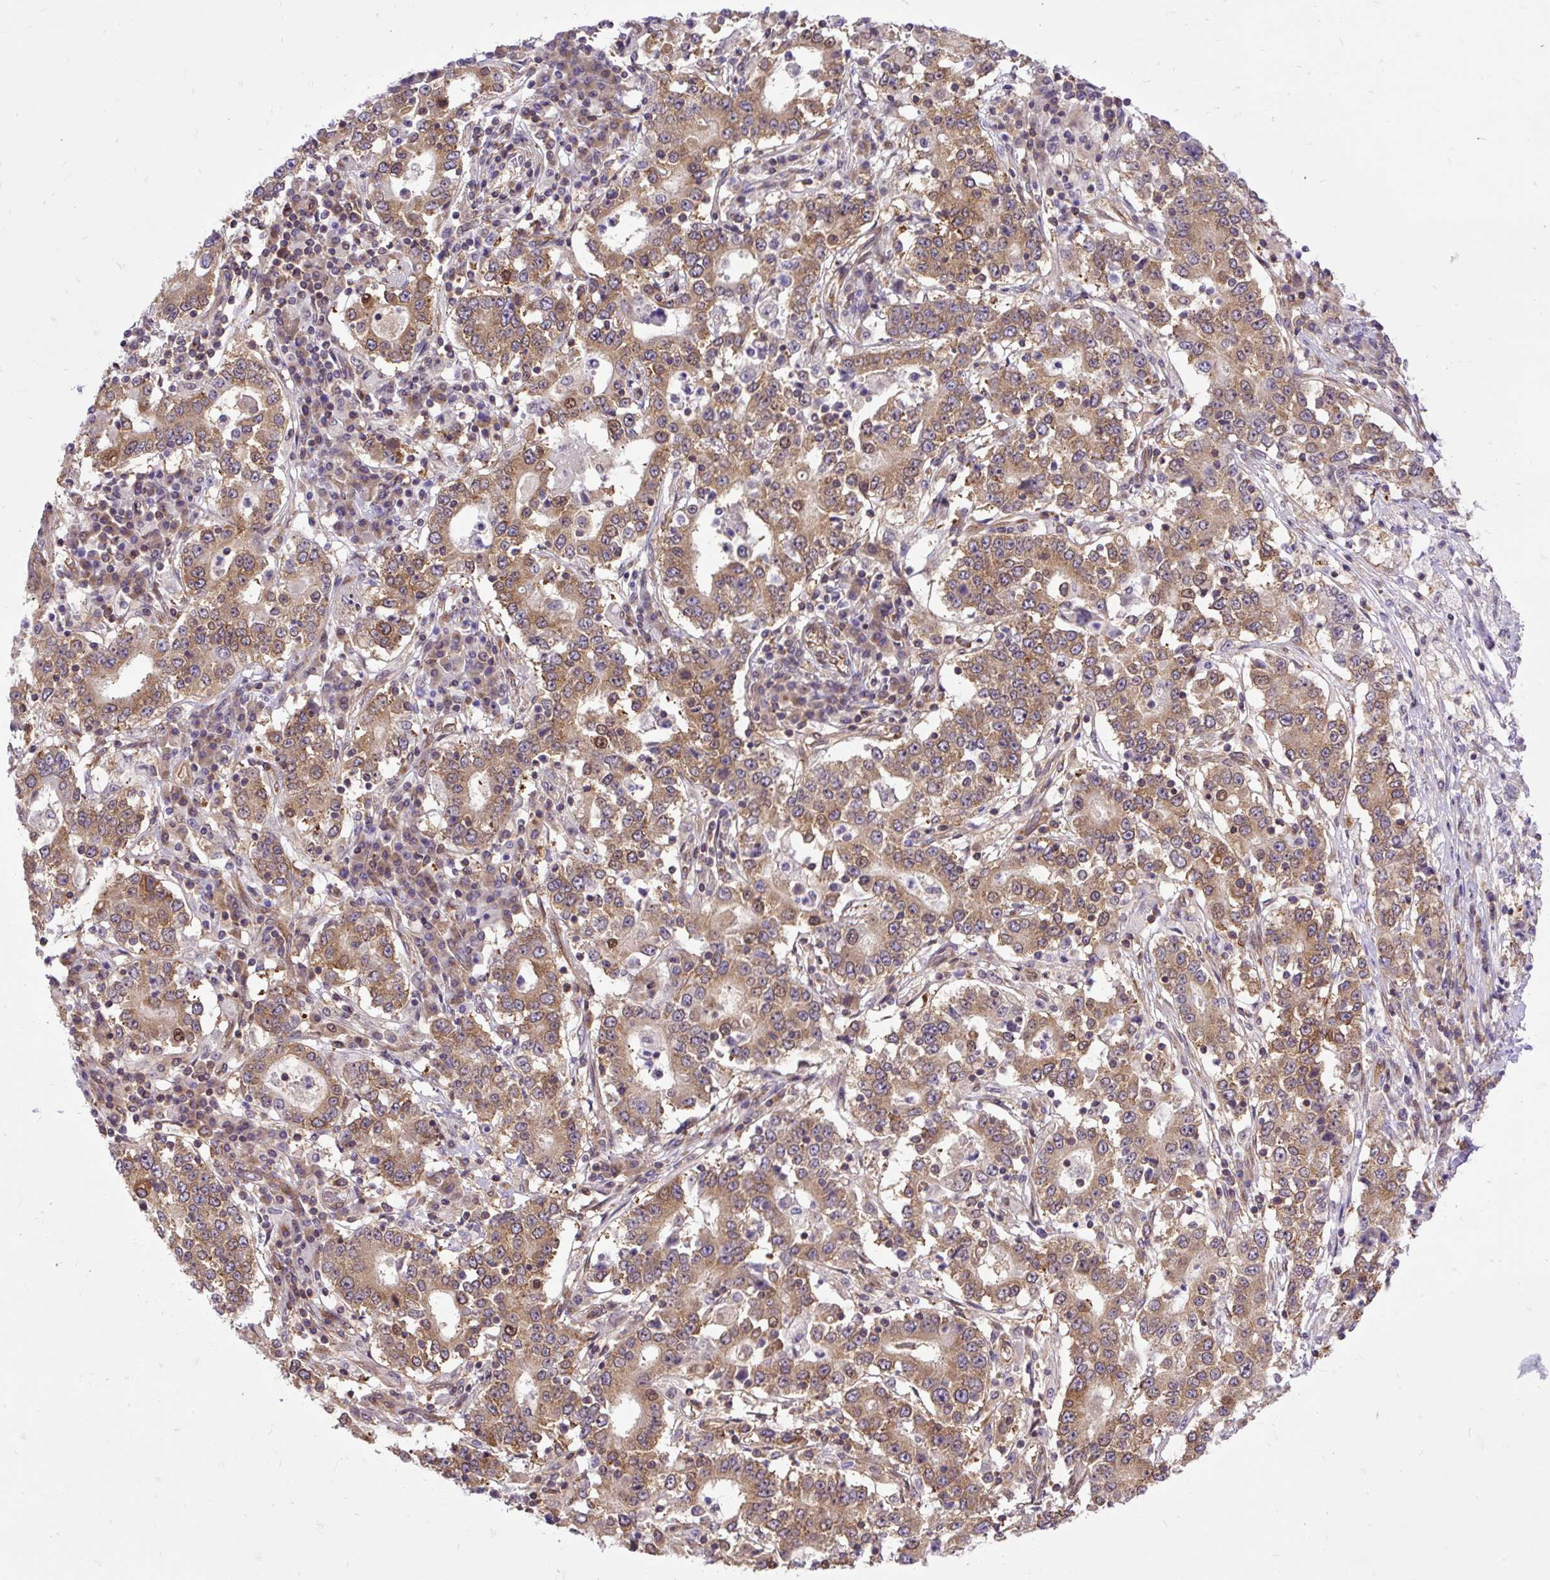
{"staining": {"intensity": "moderate", "quantity": "25%-75%", "location": "cytoplasmic/membranous,nuclear"}, "tissue": "stomach cancer", "cell_type": "Tumor cells", "image_type": "cancer", "snomed": [{"axis": "morphology", "description": "Adenocarcinoma, NOS"}, {"axis": "topography", "description": "Stomach"}], "caption": "This image shows immunohistochemistry (IHC) staining of human stomach adenocarcinoma, with medium moderate cytoplasmic/membranous and nuclear positivity in about 25%-75% of tumor cells.", "gene": "TRIM17", "patient": {"sex": "male", "age": 59}}